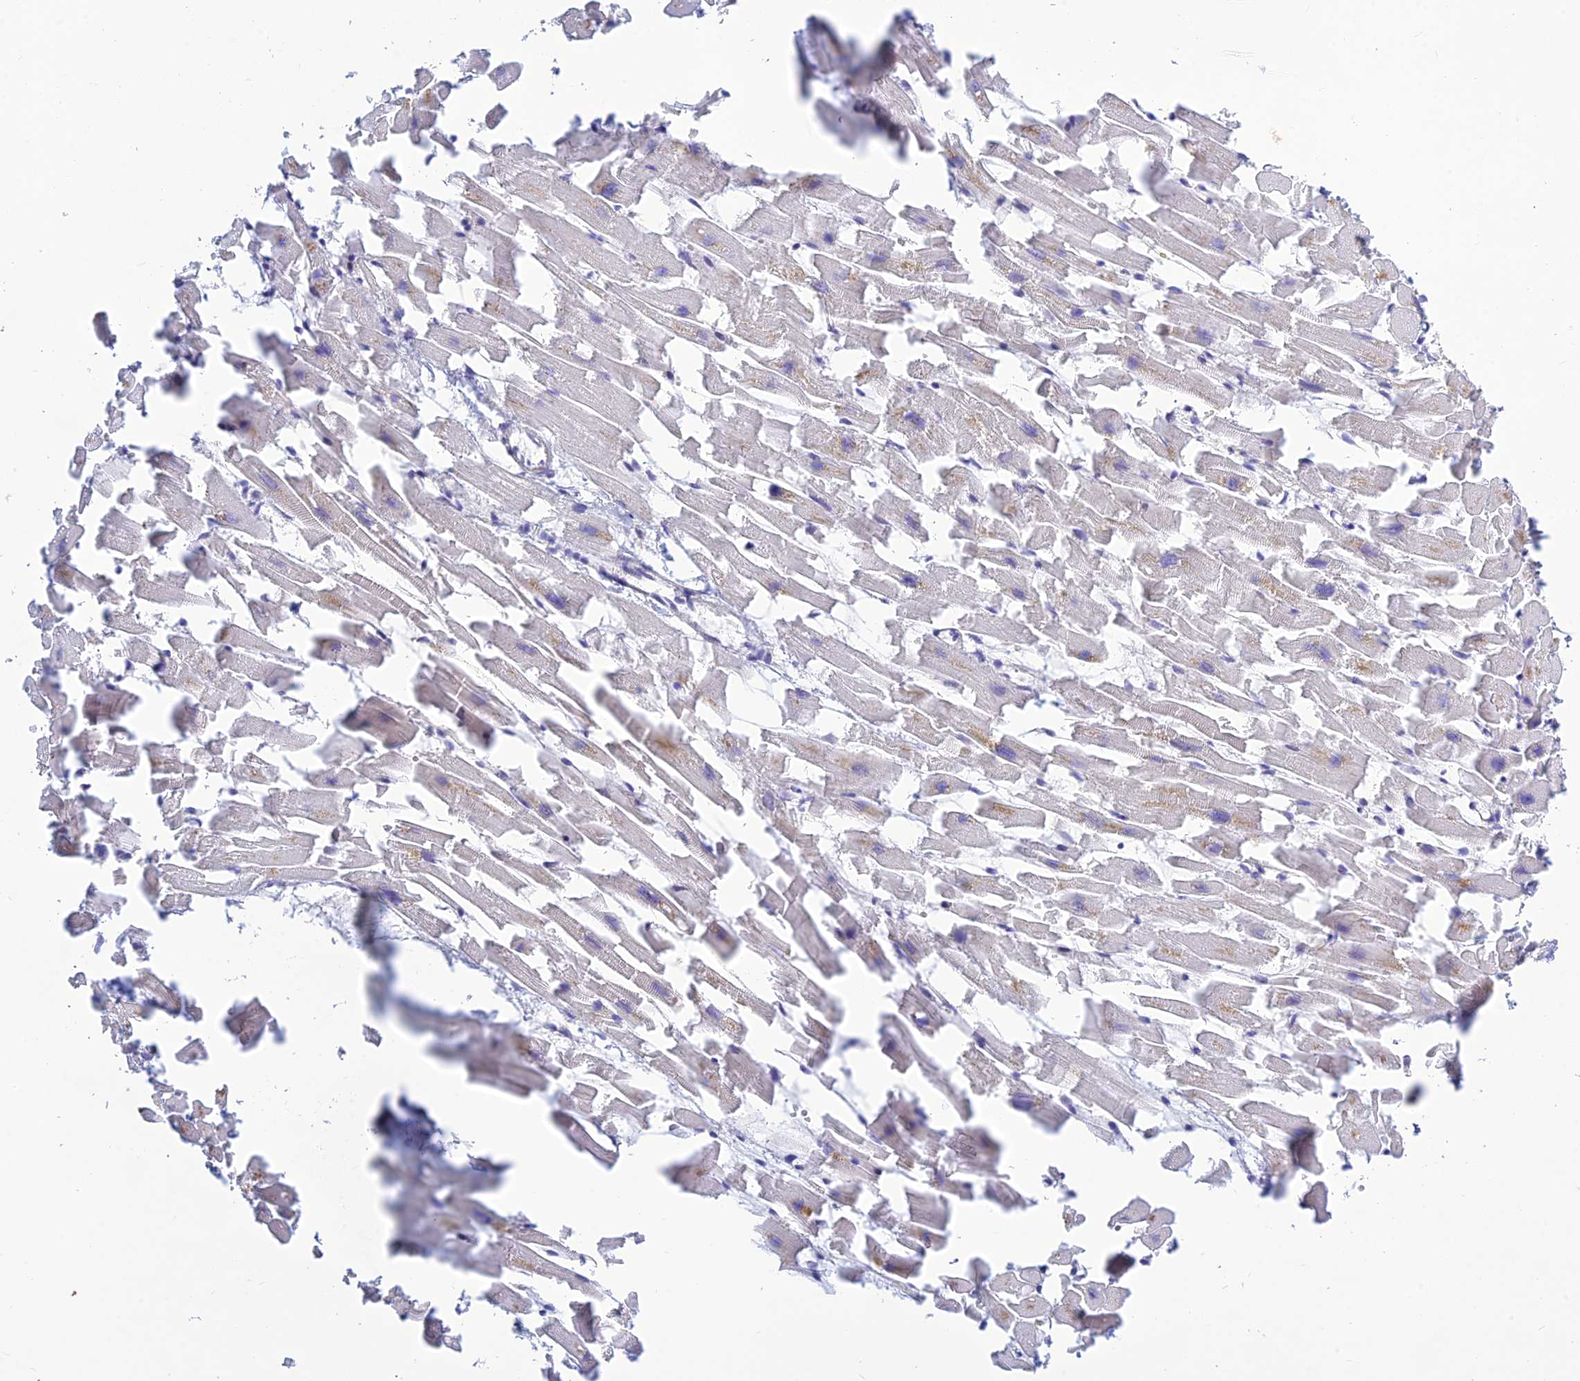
{"staining": {"intensity": "weak", "quantity": "<25%", "location": "nuclear"}, "tissue": "heart muscle", "cell_type": "Cardiomyocytes", "image_type": "normal", "snomed": [{"axis": "morphology", "description": "Normal tissue, NOS"}, {"axis": "topography", "description": "Heart"}], "caption": "IHC photomicrograph of benign heart muscle stained for a protein (brown), which shows no expression in cardiomyocytes.", "gene": "POLR1G", "patient": {"sex": "female", "age": 64}}